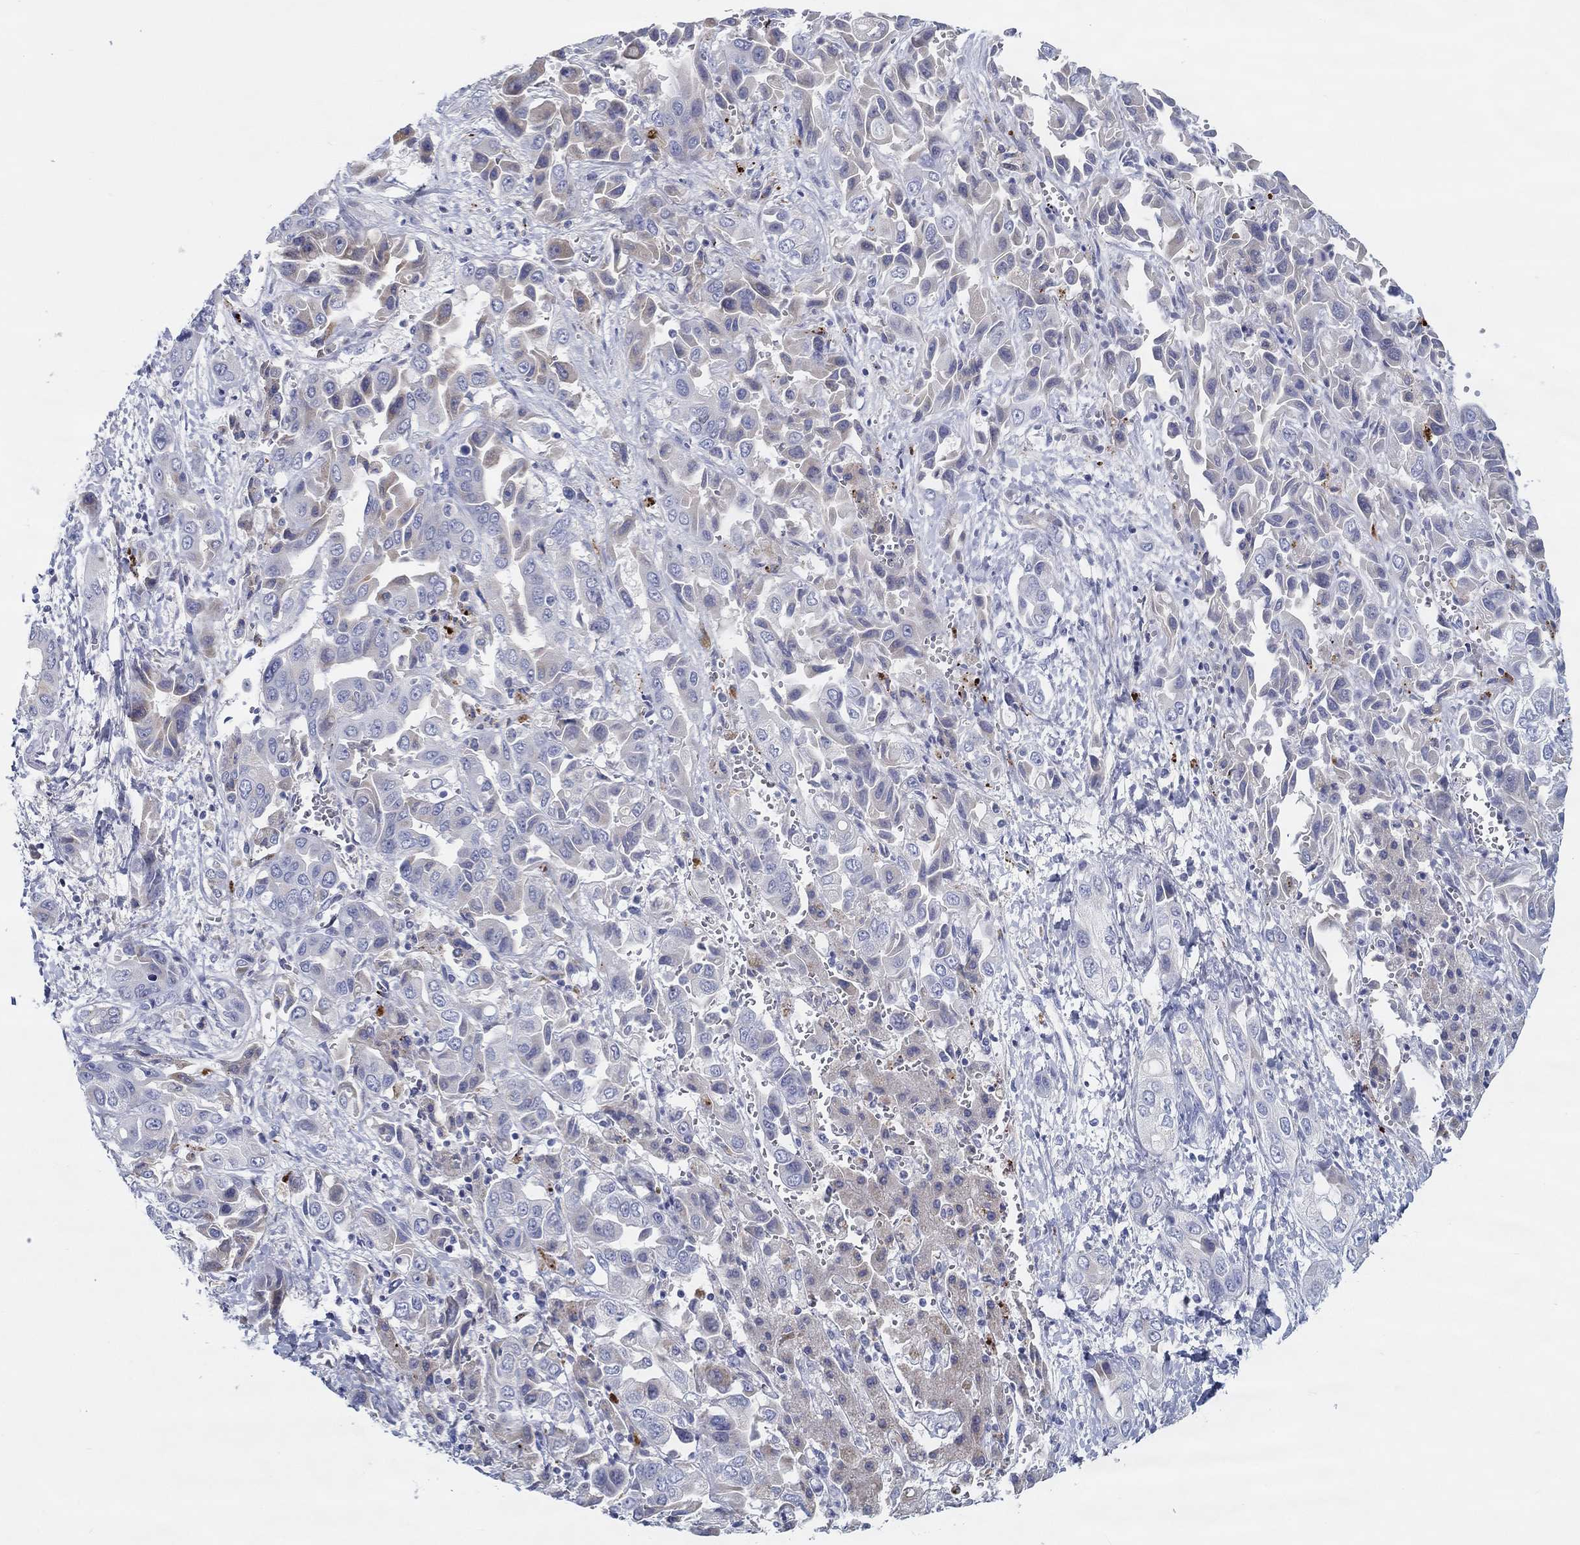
{"staining": {"intensity": "weak", "quantity": "<25%", "location": "cytoplasmic/membranous"}, "tissue": "liver cancer", "cell_type": "Tumor cells", "image_type": "cancer", "snomed": [{"axis": "morphology", "description": "Cholangiocarcinoma"}, {"axis": "topography", "description": "Liver"}], "caption": "The micrograph exhibits no significant expression in tumor cells of liver cancer (cholangiocarcinoma).", "gene": "HAPLN4", "patient": {"sex": "female", "age": 52}}